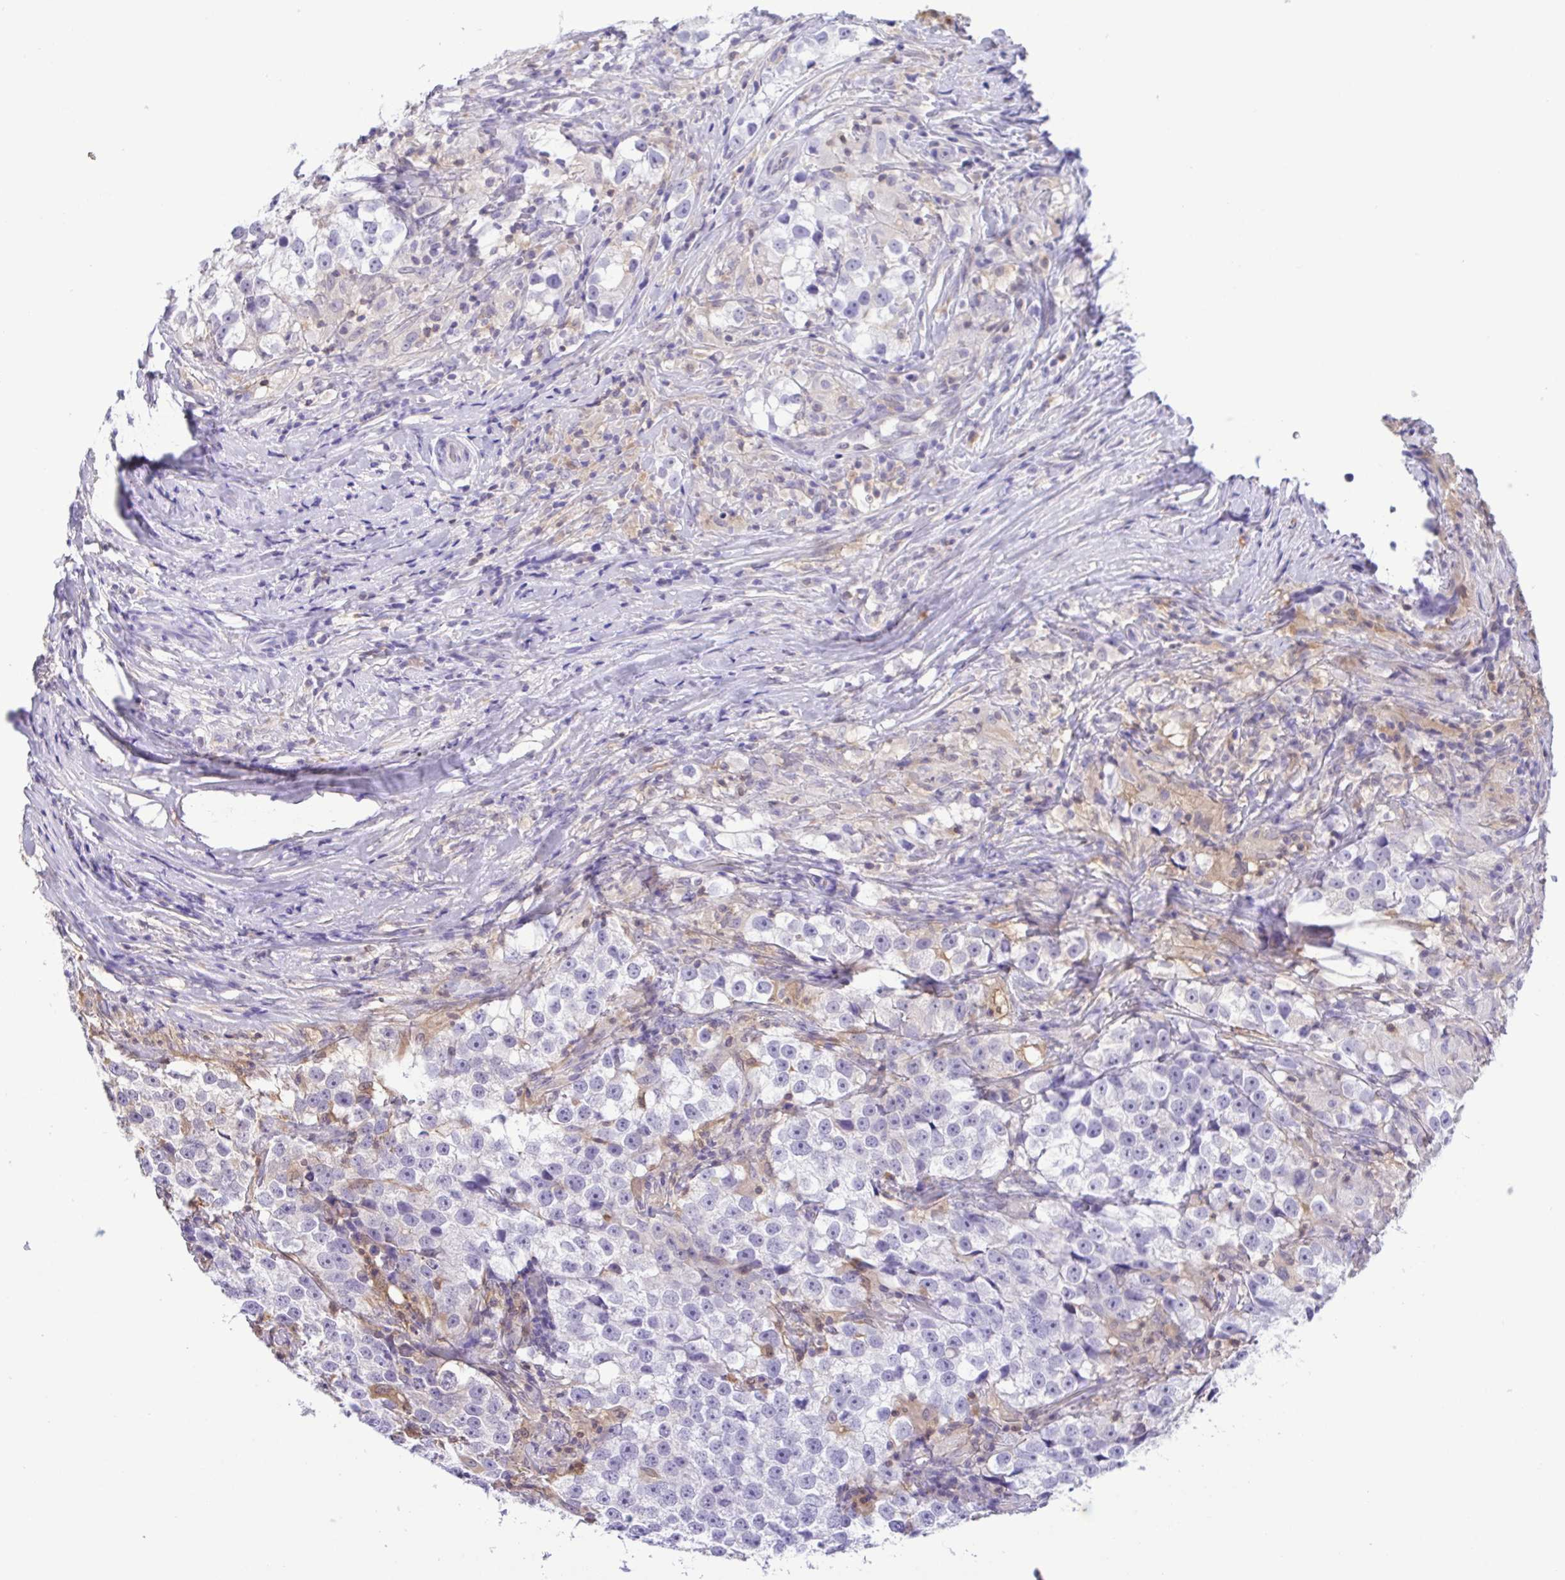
{"staining": {"intensity": "negative", "quantity": "none", "location": "none"}, "tissue": "testis cancer", "cell_type": "Tumor cells", "image_type": "cancer", "snomed": [{"axis": "morphology", "description": "Seminoma, NOS"}, {"axis": "topography", "description": "Testis"}], "caption": "Seminoma (testis) stained for a protein using immunohistochemistry shows no expression tumor cells.", "gene": "LDHC", "patient": {"sex": "male", "age": 46}}